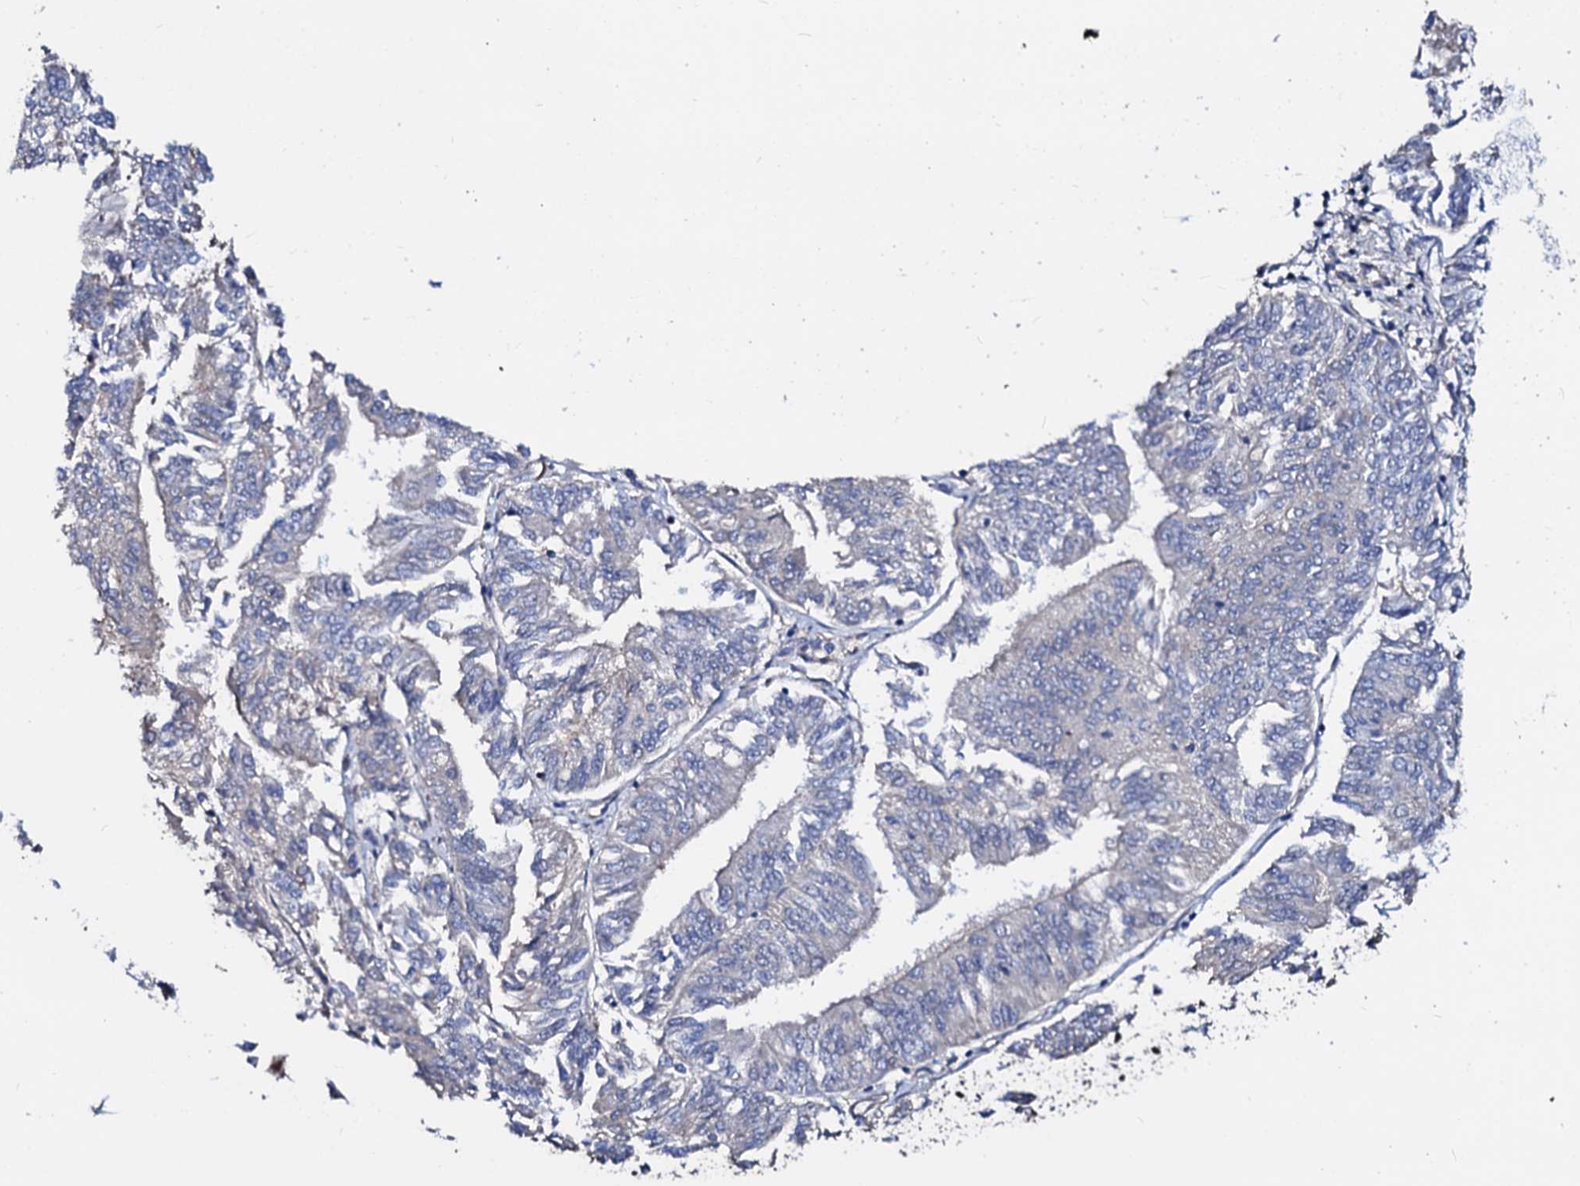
{"staining": {"intensity": "negative", "quantity": "none", "location": "none"}, "tissue": "endometrial cancer", "cell_type": "Tumor cells", "image_type": "cancer", "snomed": [{"axis": "morphology", "description": "Adenocarcinoma, NOS"}, {"axis": "topography", "description": "Endometrium"}], "caption": "The immunohistochemistry histopathology image has no significant expression in tumor cells of endometrial adenocarcinoma tissue.", "gene": "CSKMT", "patient": {"sex": "female", "age": 58}}